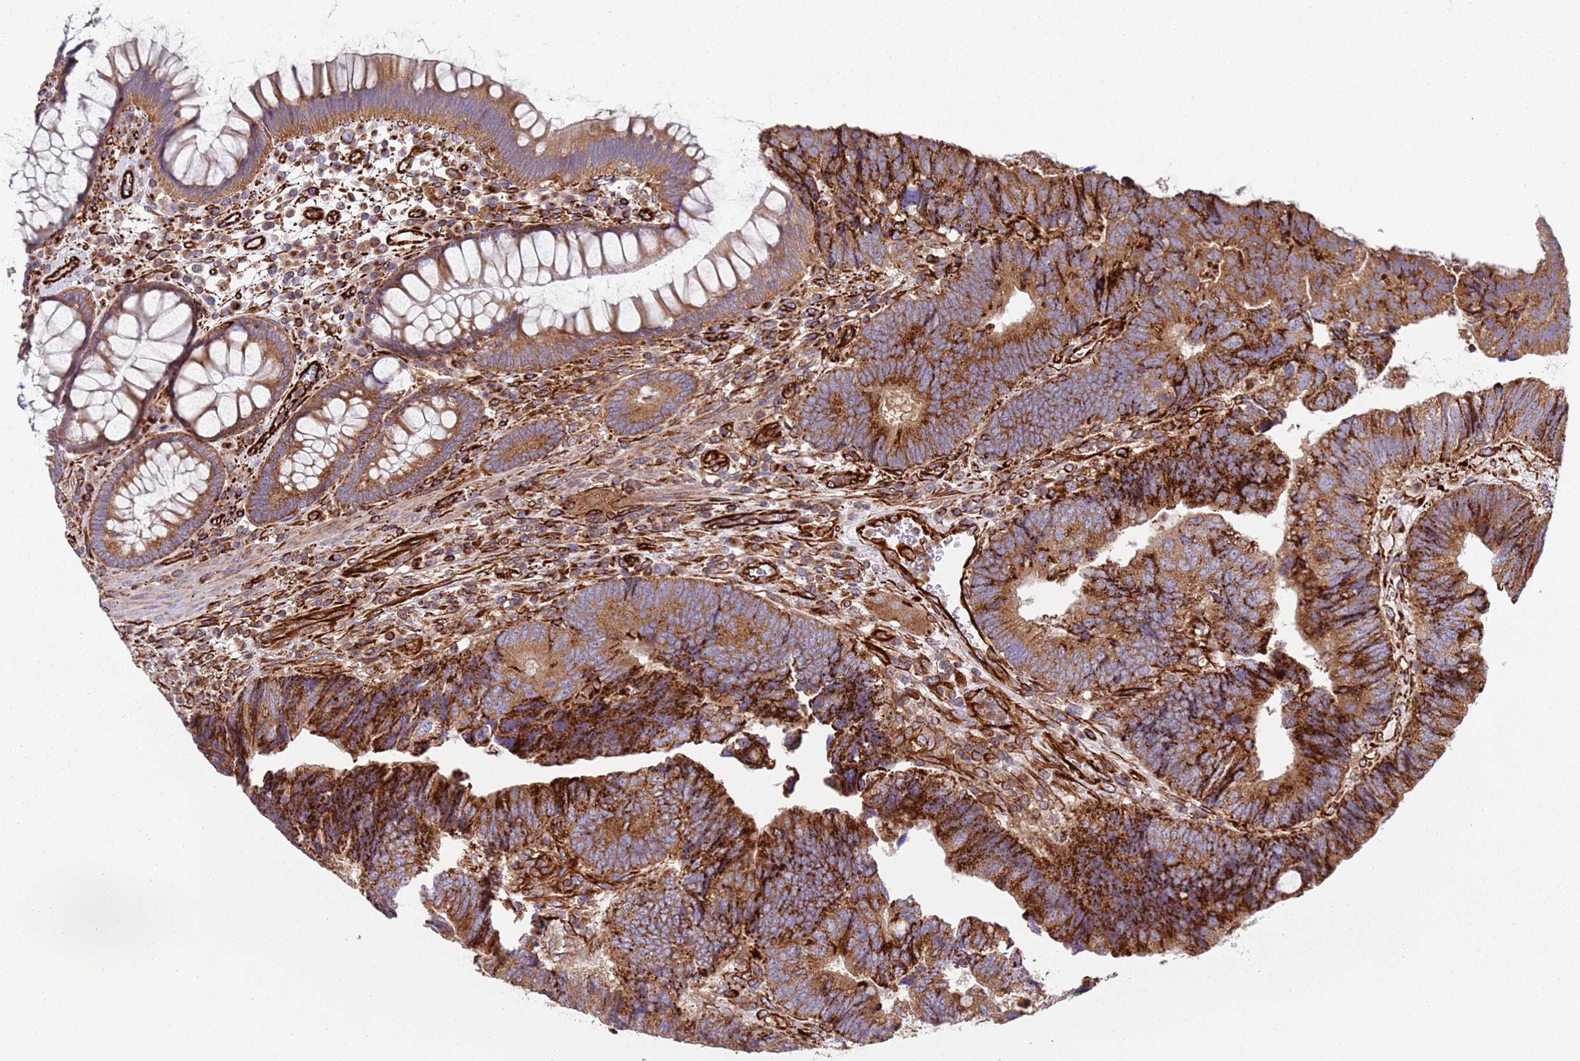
{"staining": {"intensity": "strong", "quantity": ">75%", "location": "cytoplasmic/membranous"}, "tissue": "colorectal cancer", "cell_type": "Tumor cells", "image_type": "cancer", "snomed": [{"axis": "morphology", "description": "Adenocarcinoma, NOS"}, {"axis": "topography", "description": "Colon"}], "caption": "Immunohistochemistry of adenocarcinoma (colorectal) displays high levels of strong cytoplasmic/membranous expression in about >75% of tumor cells.", "gene": "SNAPIN", "patient": {"sex": "female", "age": 67}}